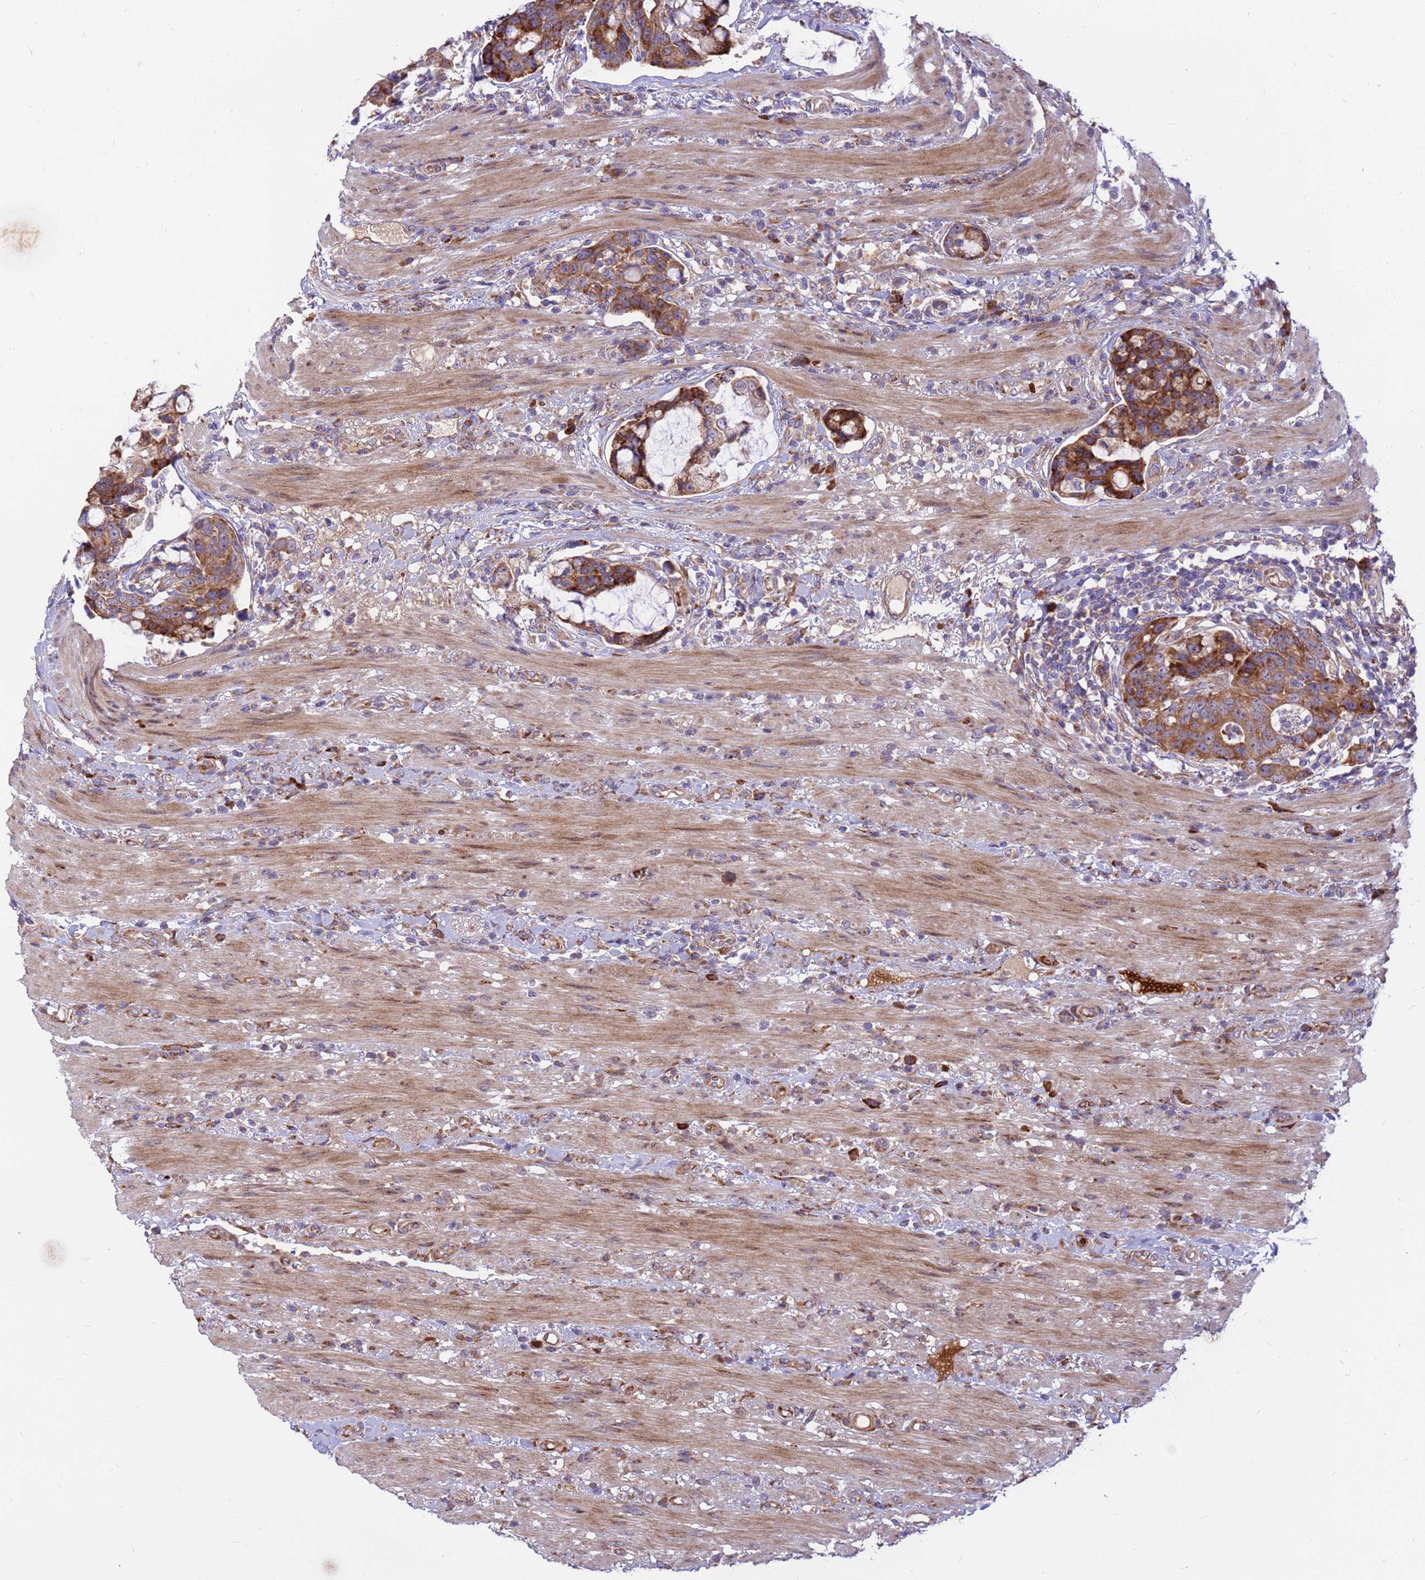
{"staining": {"intensity": "strong", "quantity": "25%-75%", "location": "cytoplasmic/membranous"}, "tissue": "colorectal cancer", "cell_type": "Tumor cells", "image_type": "cancer", "snomed": [{"axis": "morphology", "description": "Adenocarcinoma, NOS"}, {"axis": "topography", "description": "Colon"}], "caption": "Colorectal cancer (adenocarcinoma) stained for a protein (brown) reveals strong cytoplasmic/membranous positive expression in approximately 25%-75% of tumor cells.", "gene": "ZNF669", "patient": {"sex": "female", "age": 82}}